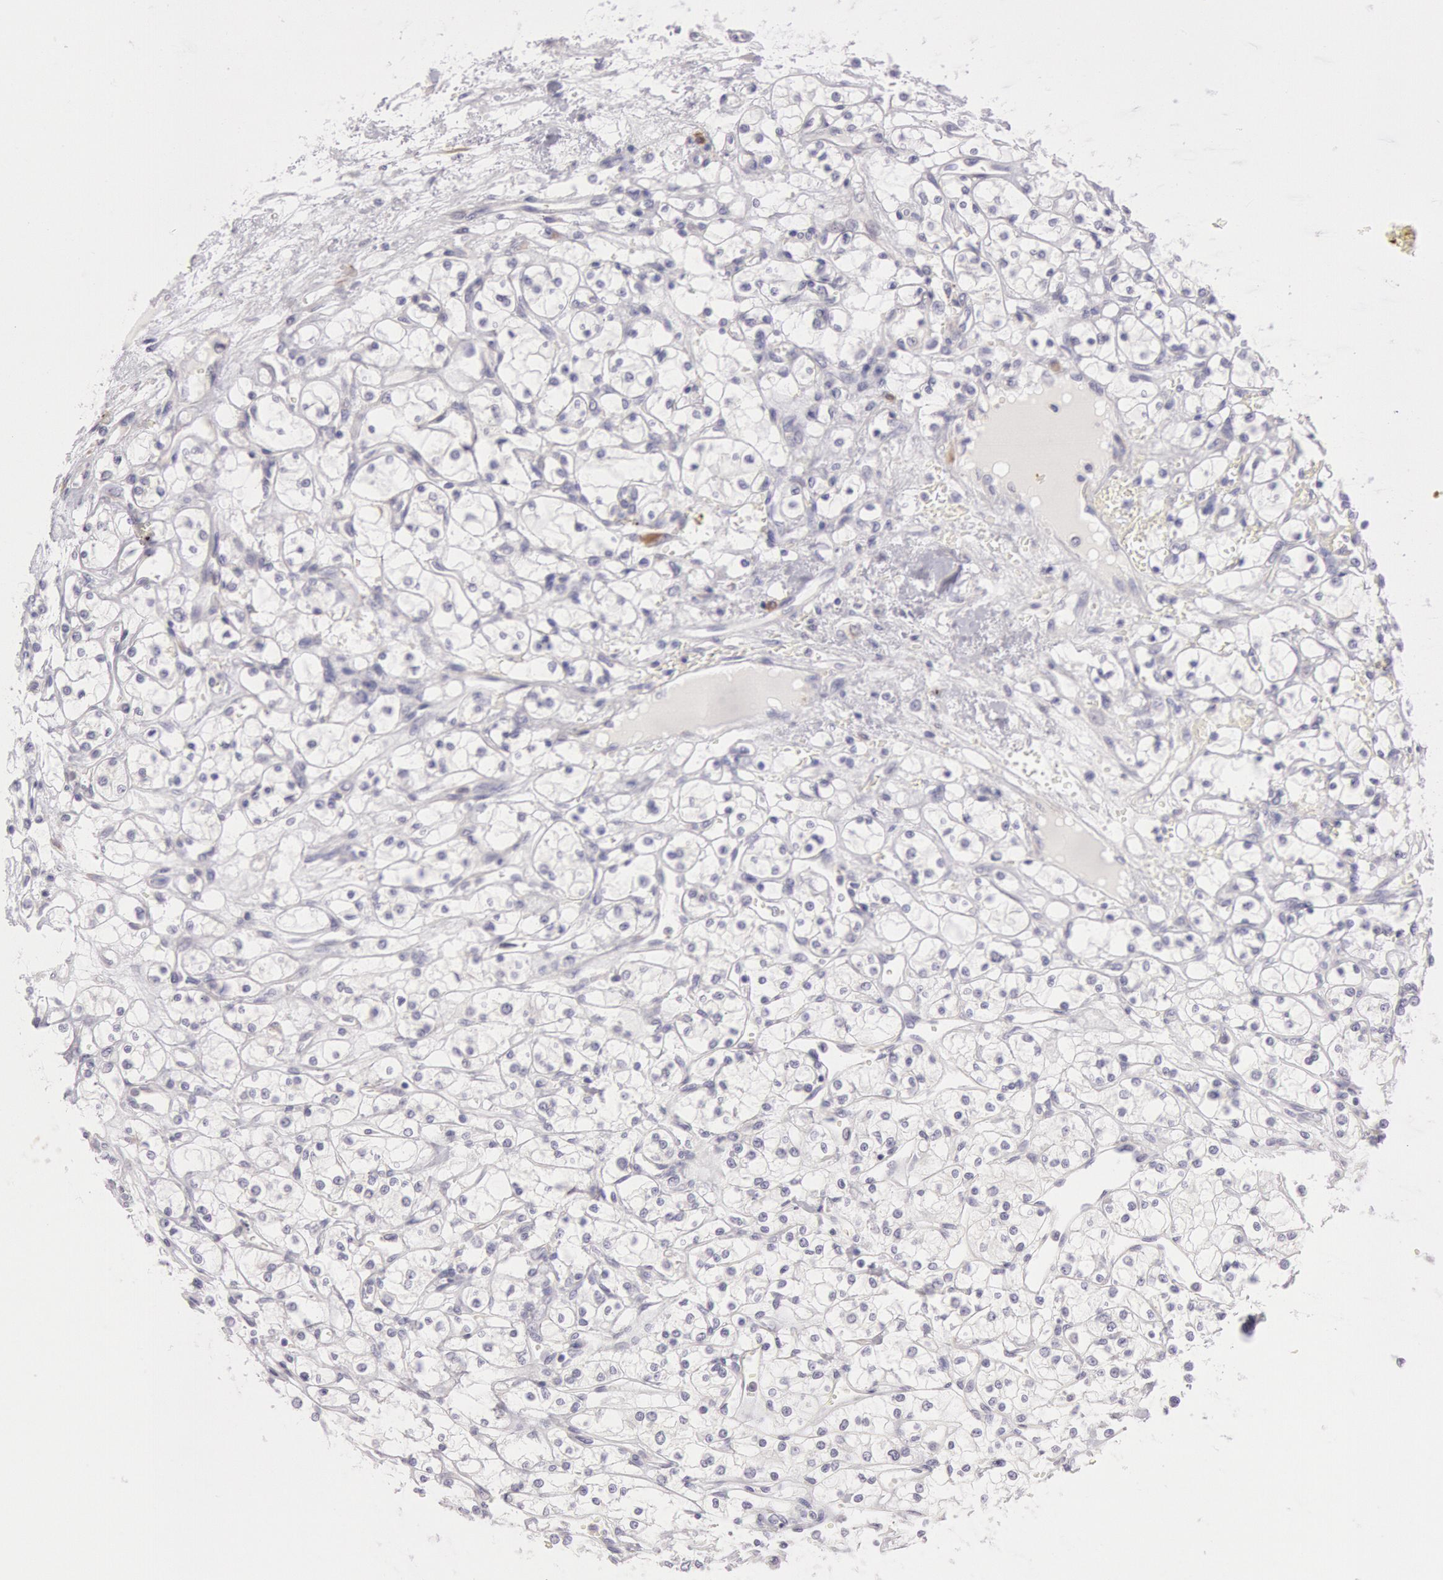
{"staining": {"intensity": "negative", "quantity": "none", "location": "none"}, "tissue": "renal cancer", "cell_type": "Tumor cells", "image_type": "cancer", "snomed": [{"axis": "morphology", "description": "Adenocarcinoma, NOS"}, {"axis": "topography", "description": "Kidney"}], "caption": "Tumor cells are negative for protein expression in human renal cancer (adenocarcinoma).", "gene": "CIDEB", "patient": {"sex": "male", "age": 61}}